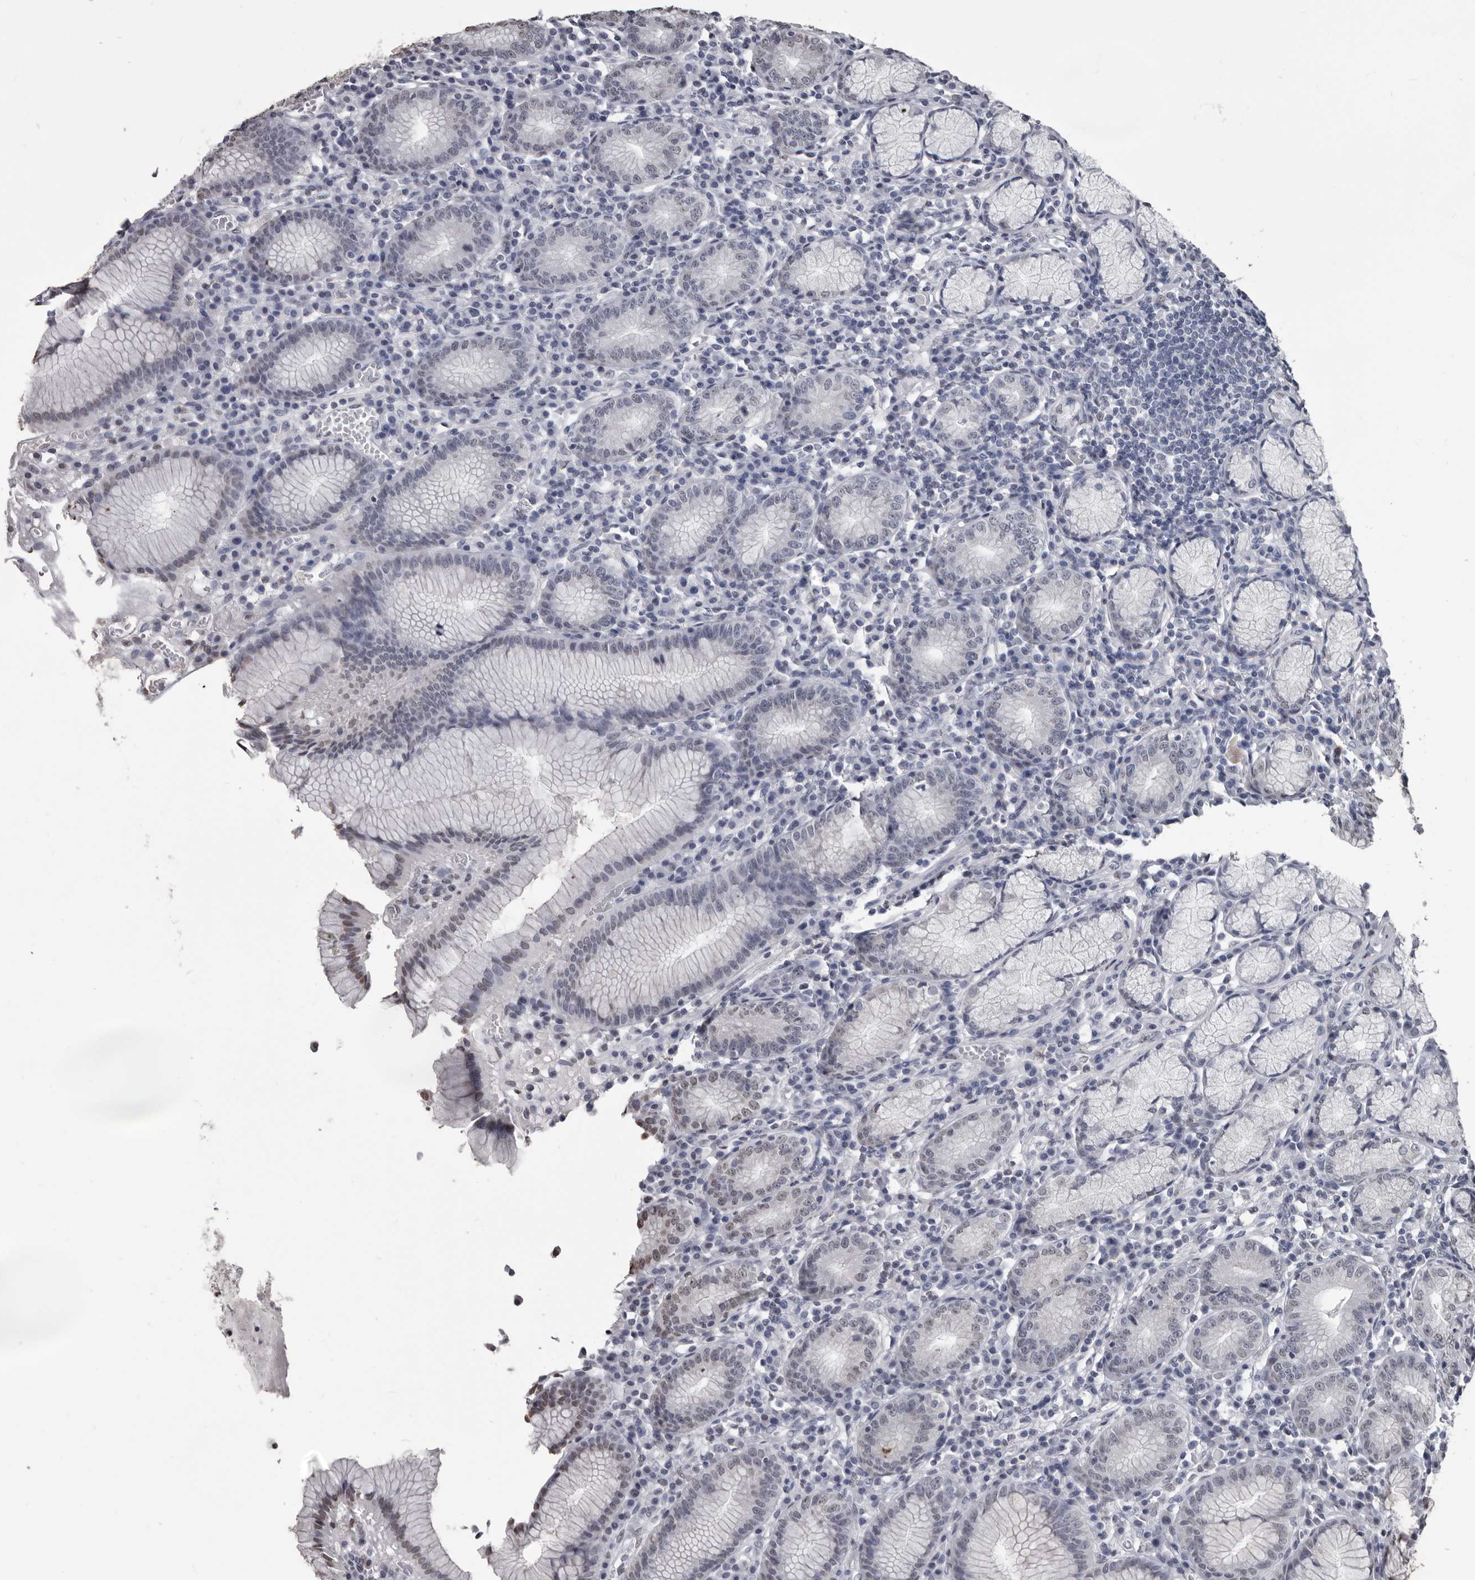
{"staining": {"intensity": "moderate", "quantity": "<25%", "location": "nuclear"}, "tissue": "stomach", "cell_type": "Glandular cells", "image_type": "normal", "snomed": [{"axis": "morphology", "description": "Normal tissue, NOS"}, {"axis": "topography", "description": "Stomach"}], "caption": "Brown immunohistochemical staining in benign human stomach reveals moderate nuclear positivity in about <25% of glandular cells.", "gene": "AHR", "patient": {"sex": "male", "age": 55}}